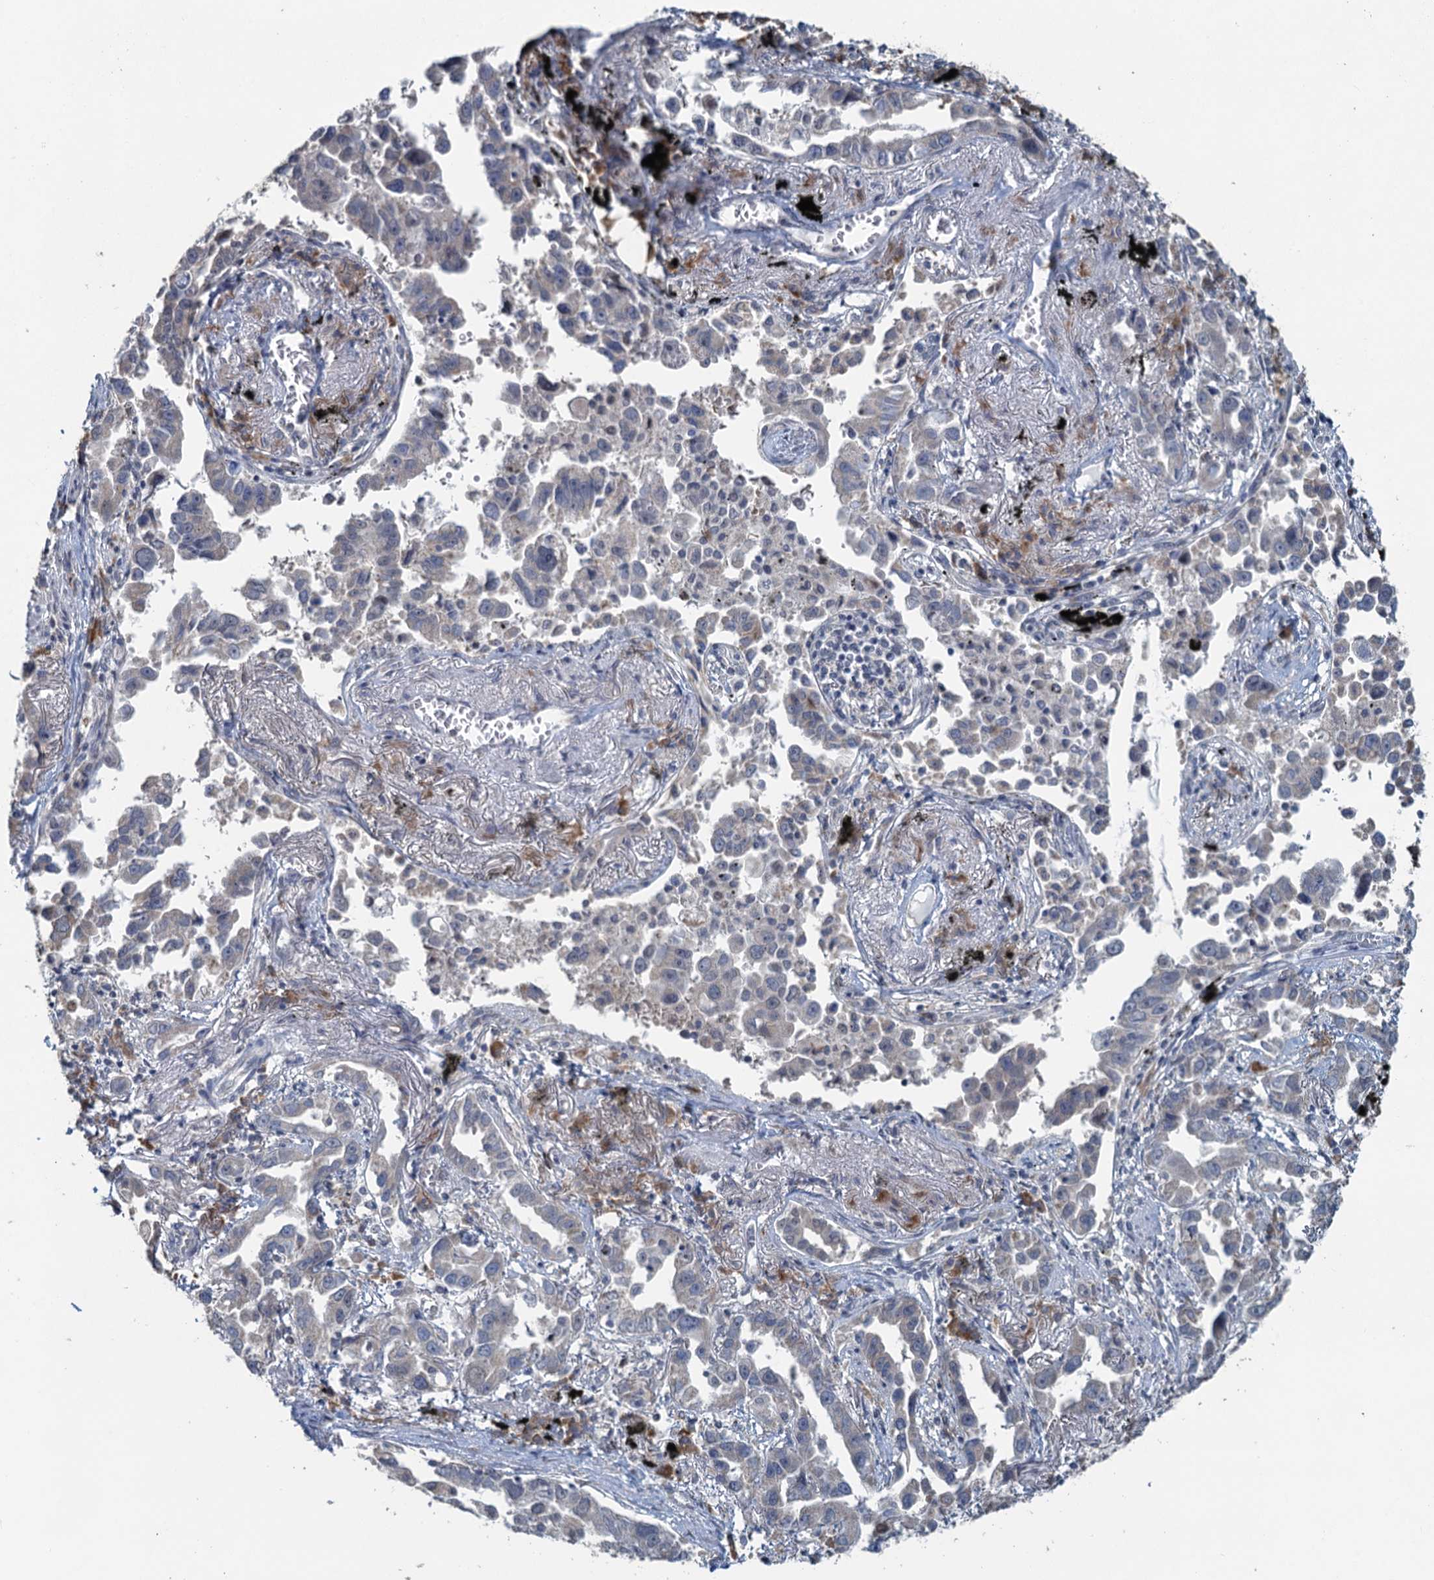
{"staining": {"intensity": "negative", "quantity": "none", "location": "none"}, "tissue": "lung cancer", "cell_type": "Tumor cells", "image_type": "cancer", "snomed": [{"axis": "morphology", "description": "Adenocarcinoma, NOS"}, {"axis": "topography", "description": "Lung"}], "caption": "Tumor cells are negative for brown protein staining in lung cancer (adenocarcinoma).", "gene": "TEX35", "patient": {"sex": "male", "age": 67}}